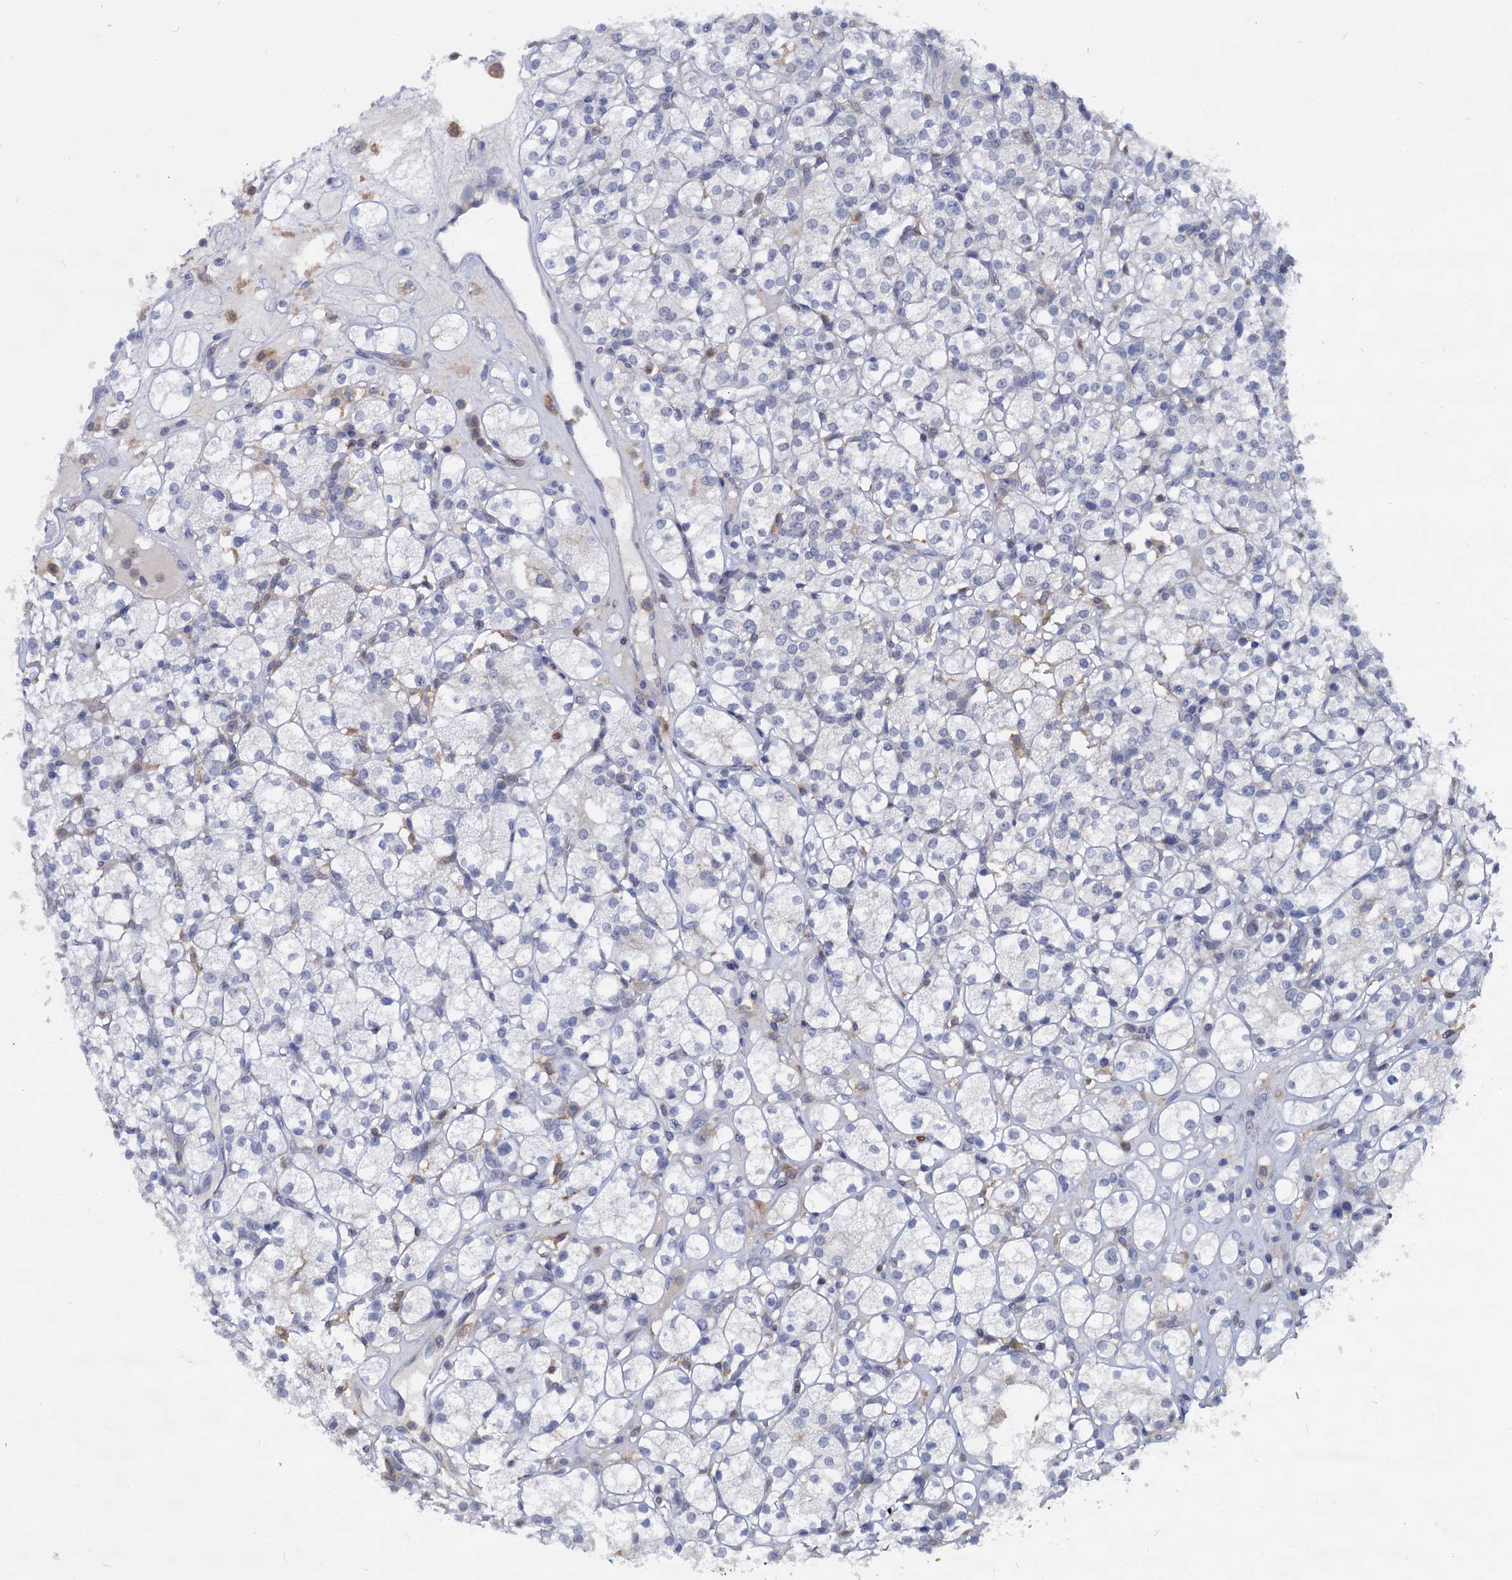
{"staining": {"intensity": "negative", "quantity": "none", "location": "none"}, "tissue": "renal cancer", "cell_type": "Tumor cells", "image_type": "cancer", "snomed": [{"axis": "morphology", "description": "Adenocarcinoma, NOS"}, {"axis": "topography", "description": "Kidney"}], "caption": "Tumor cells show no significant protein expression in renal cancer.", "gene": "RHOG", "patient": {"sex": "male", "age": 77}}